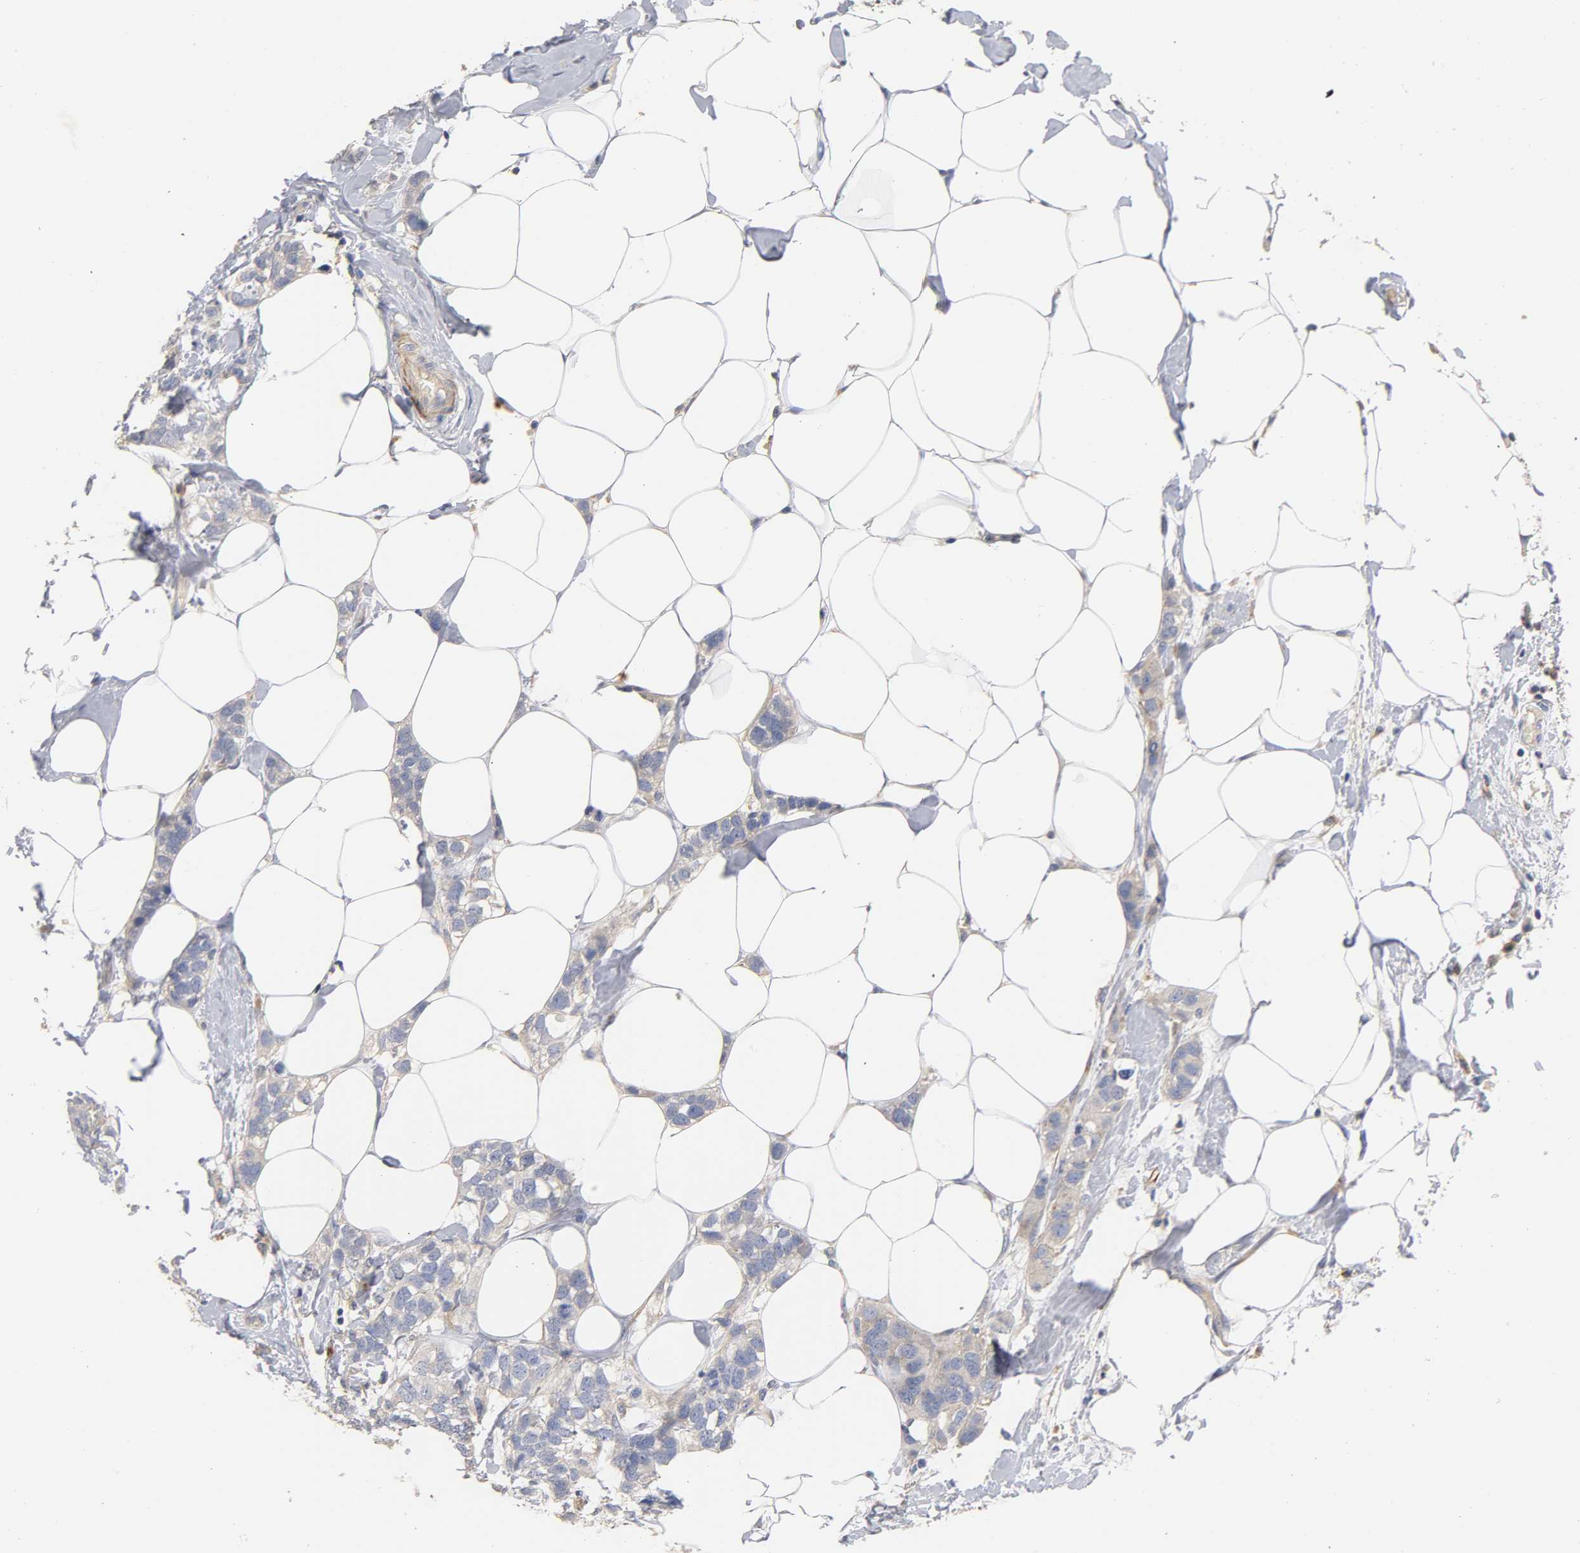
{"staining": {"intensity": "negative", "quantity": "none", "location": "none"}, "tissue": "breast cancer", "cell_type": "Tumor cells", "image_type": "cancer", "snomed": [{"axis": "morphology", "description": "Normal tissue, NOS"}, {"axis": "morphology", "description": "Duct carcinoma"}, {"axis": "topography", "description": "Breast"}], "caption": "DAB (3,3'-diaminobenzidine) immunohistochemical staining of human breast invasive ductal carcinoma reveals no significant expression in tumor cells.", "gene": "SEMA5A", "patient": {"sex": "female", "age": 50}}